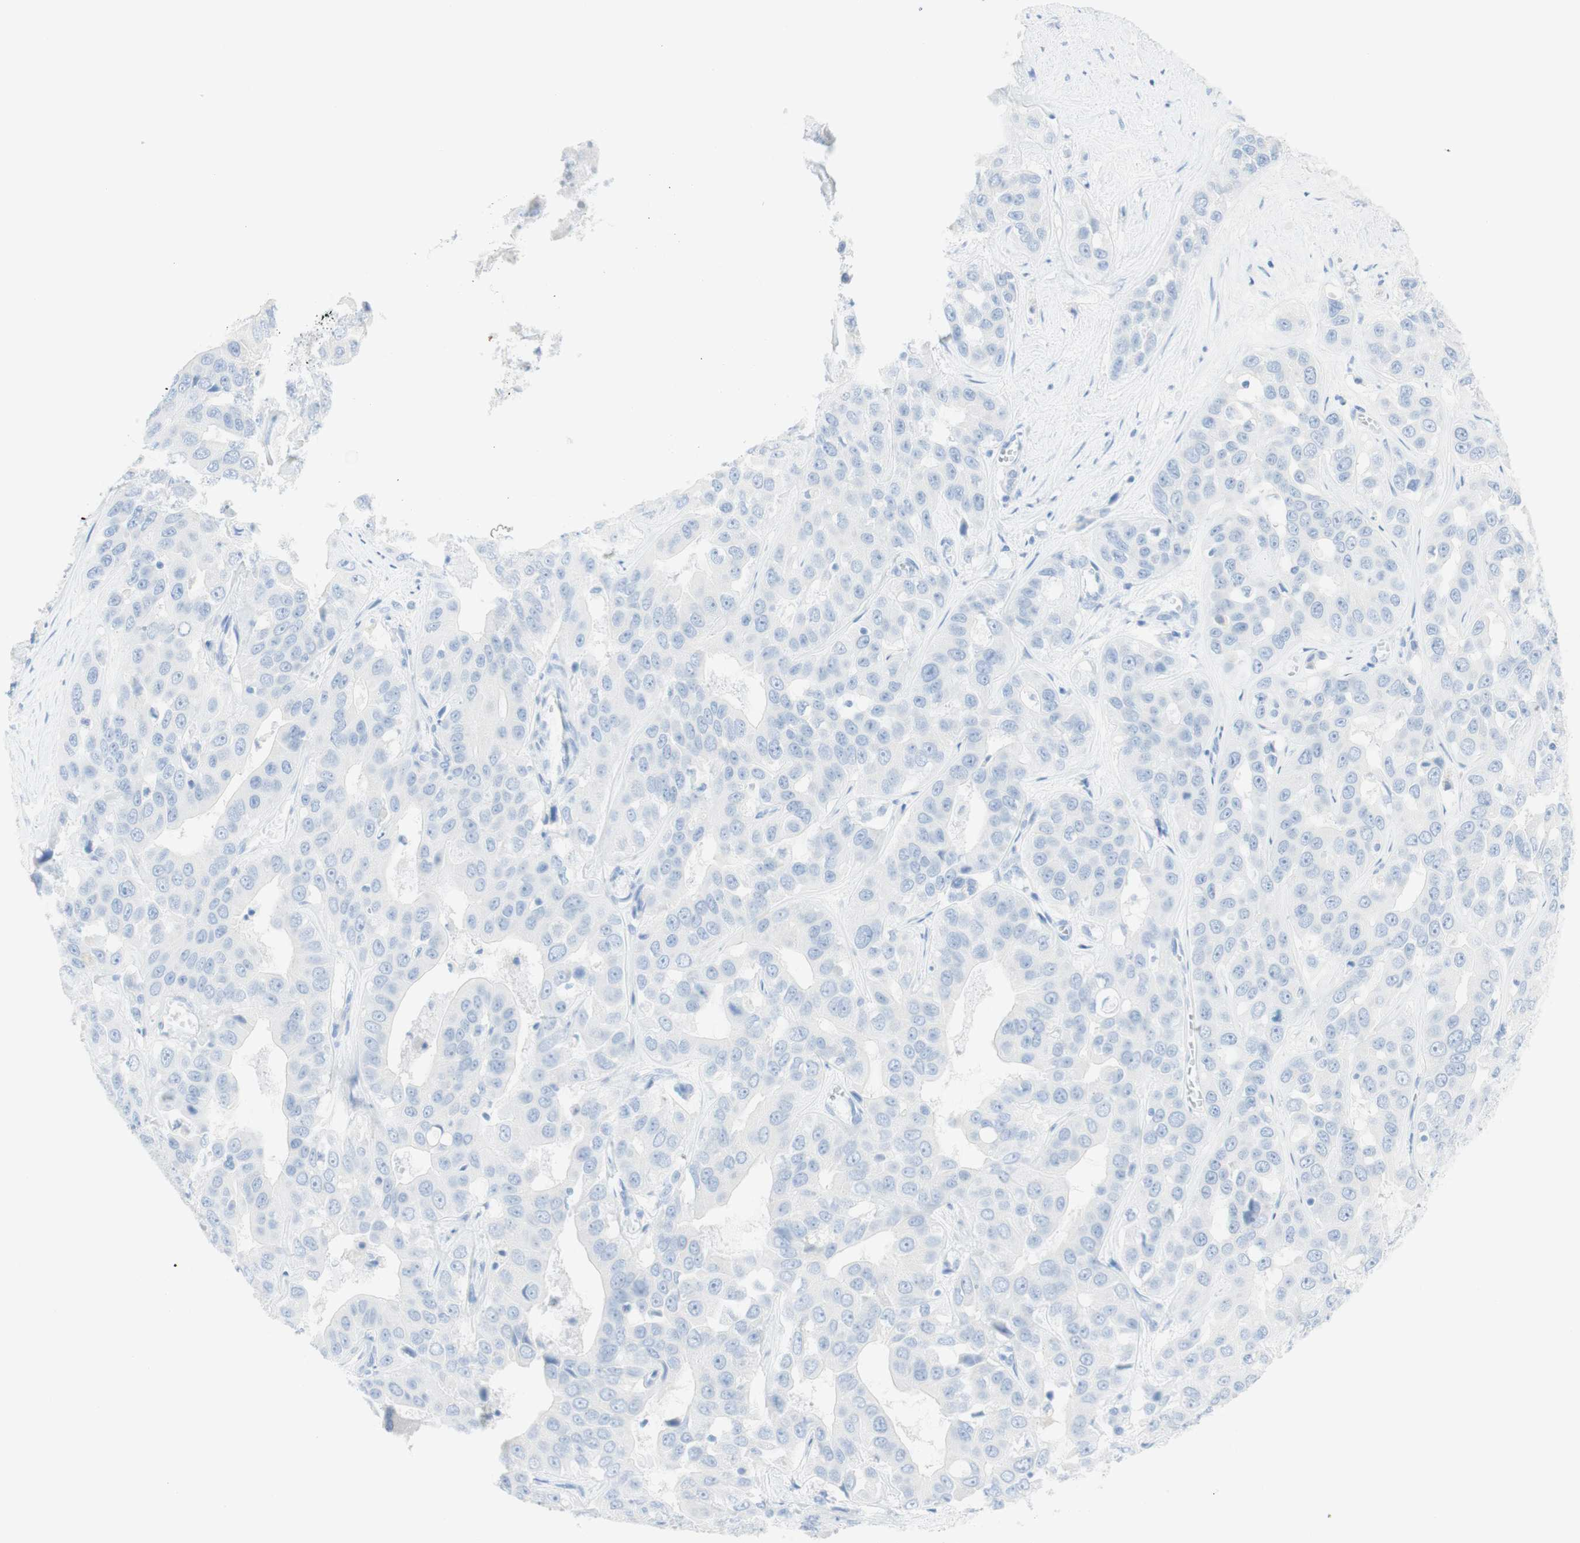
{"staining": {"intensity": "negative", "quantity": "none", "location": "none"}, "tissue": "liver cancer", "cell_type": "Tumor cells", "image_type": "cancer", "snomed": [{"axis": "morphology", "description": "Cholangiocarcinoma"}, {"axis": "topography", "description": "Liver"}], "caption": "Human liver cholangiocarcinoma stained for a protein using immunohistochemistry exhibits no expression in tumor cells.", "gene": "TPO", "patient": {"sex": "female", "age": 52}}